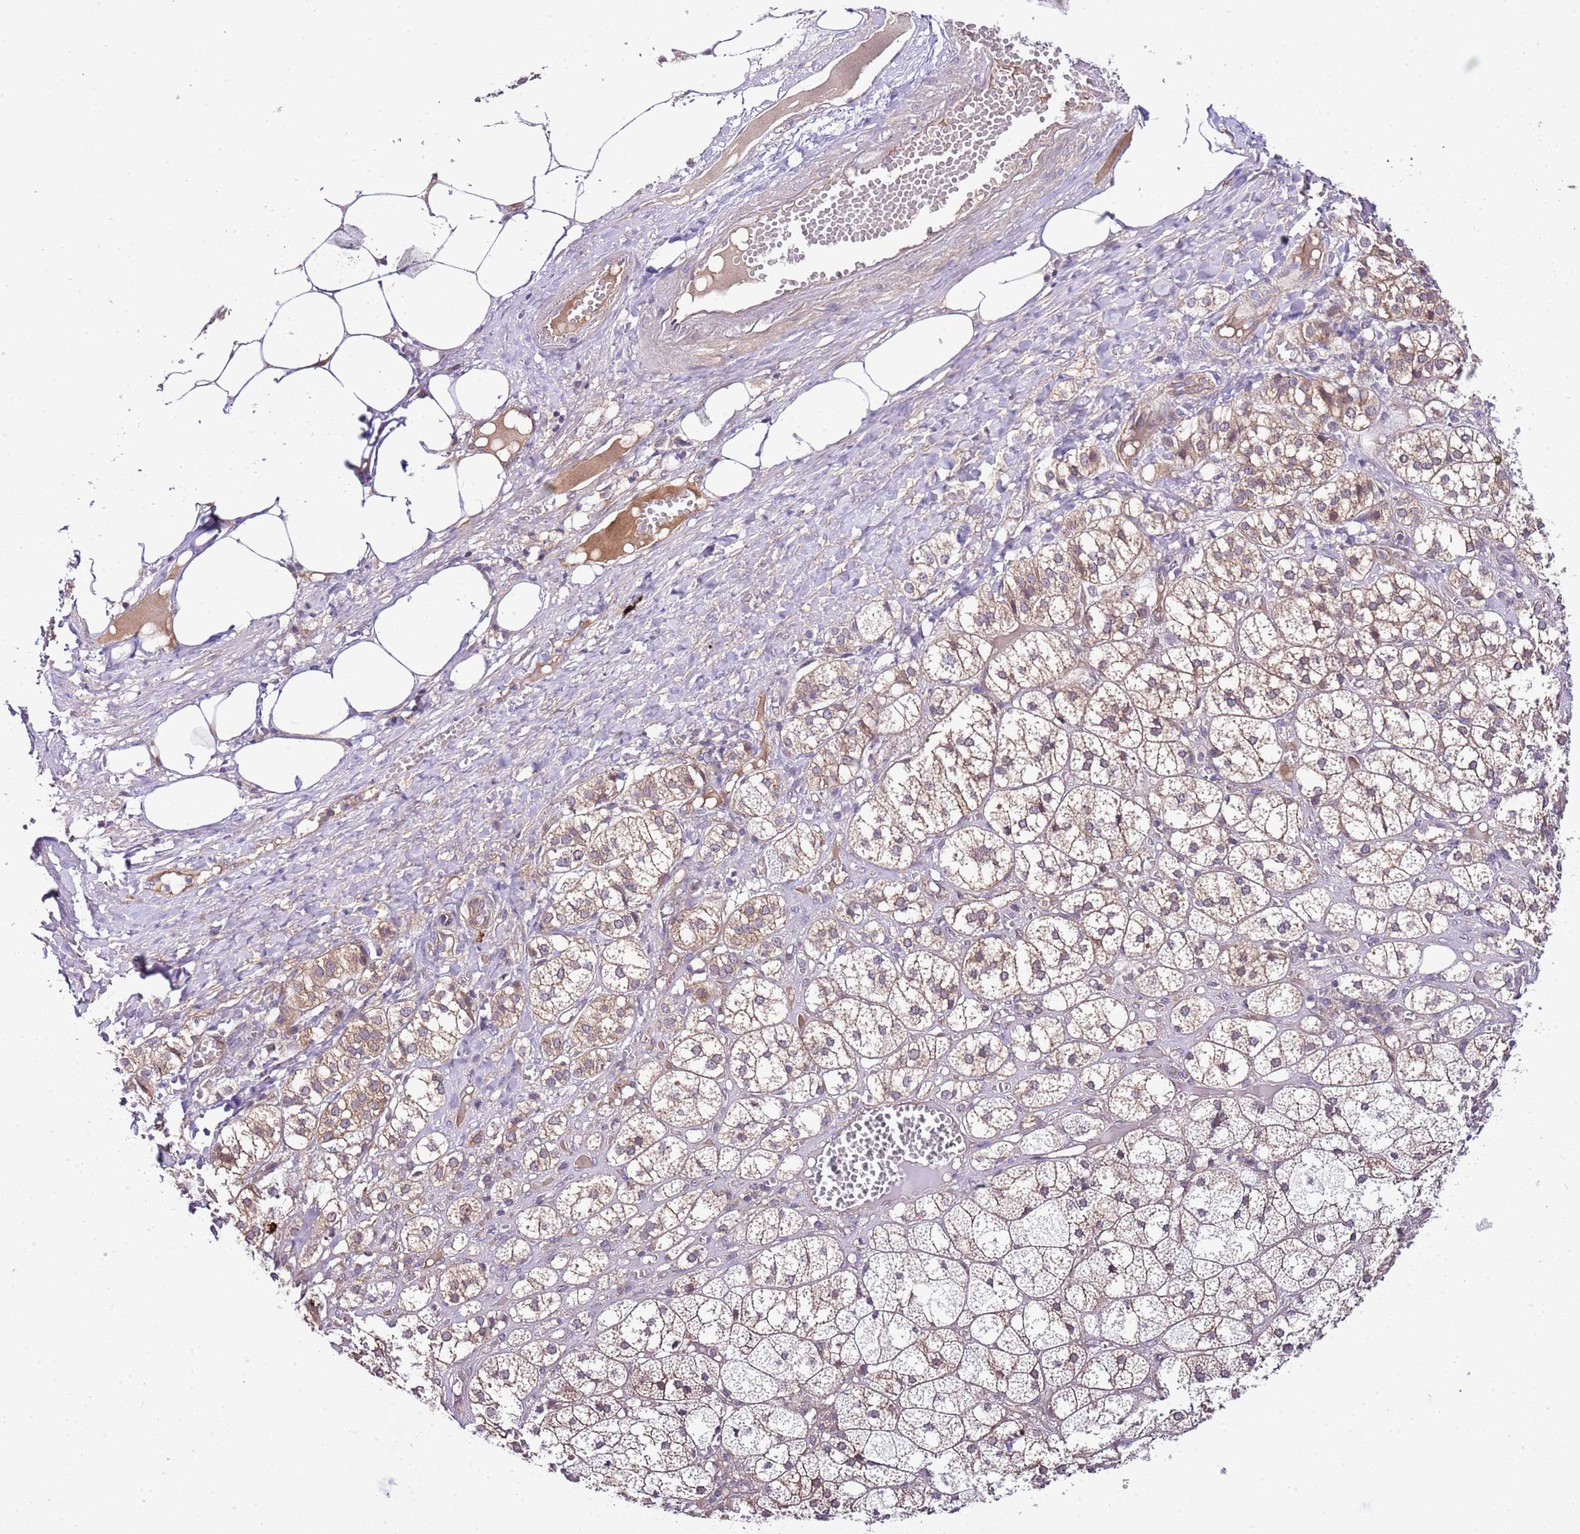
{"staining": {"intensity": "moderate", "quantity": ">75%", "location": "cytoplasmic/membranous"}, "tissue": "adrenal gland", "cell_type": "Glandular cells", "image_type": "normal", "snomed": [{"axis": "morphology", "description": "Normal tissue, NOS"}, {"axis": "topography", "description": "Adrenal gland"}], "caption": "Unremarkable adrenal gland shows moderate cytoplasmic/membranous positivity in approximately >75% of glandular cells.", "gene": "DONSON", "patient": {"sex": "female", "age": 61}}